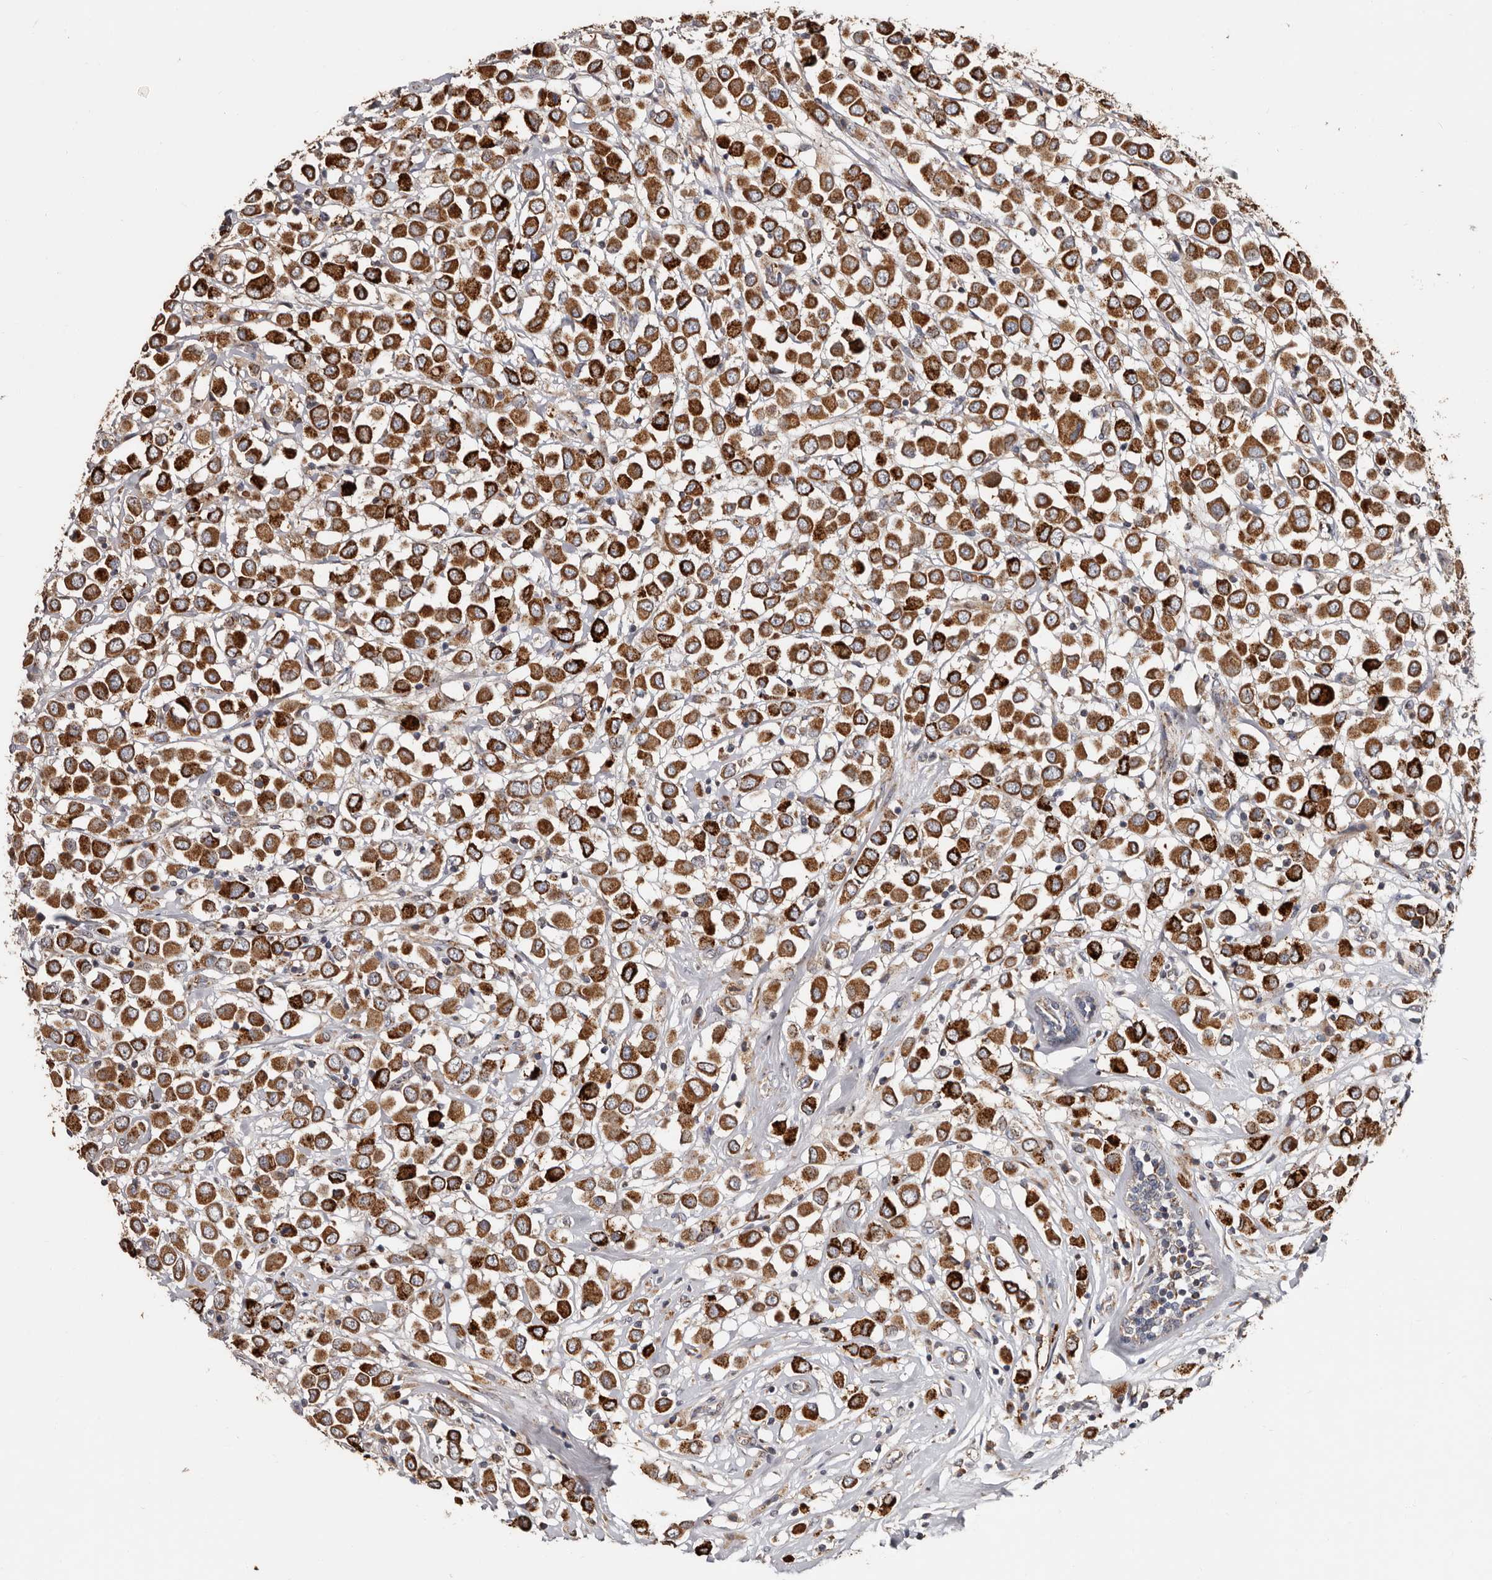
{"staining": {"intensity": "strong", "quantity": ">75%", "location": "cytoplasmic/membranous"}, "tissue": "breast cancer", "cell_type": "Tumor cells", "image_type": "cancer", "snomed": [{"axis": "morphology", "description": "Duct carcinoma"}, {"axis": "topography", "description": "Breast"}], "caption": "Intraductal carcinoma (breast) tissue reveals strong cytoplasmic/membranous staining in about >75% of tumor cells", "gene": "MRPL18", "patient": {"sex": "female", "age": 61}}